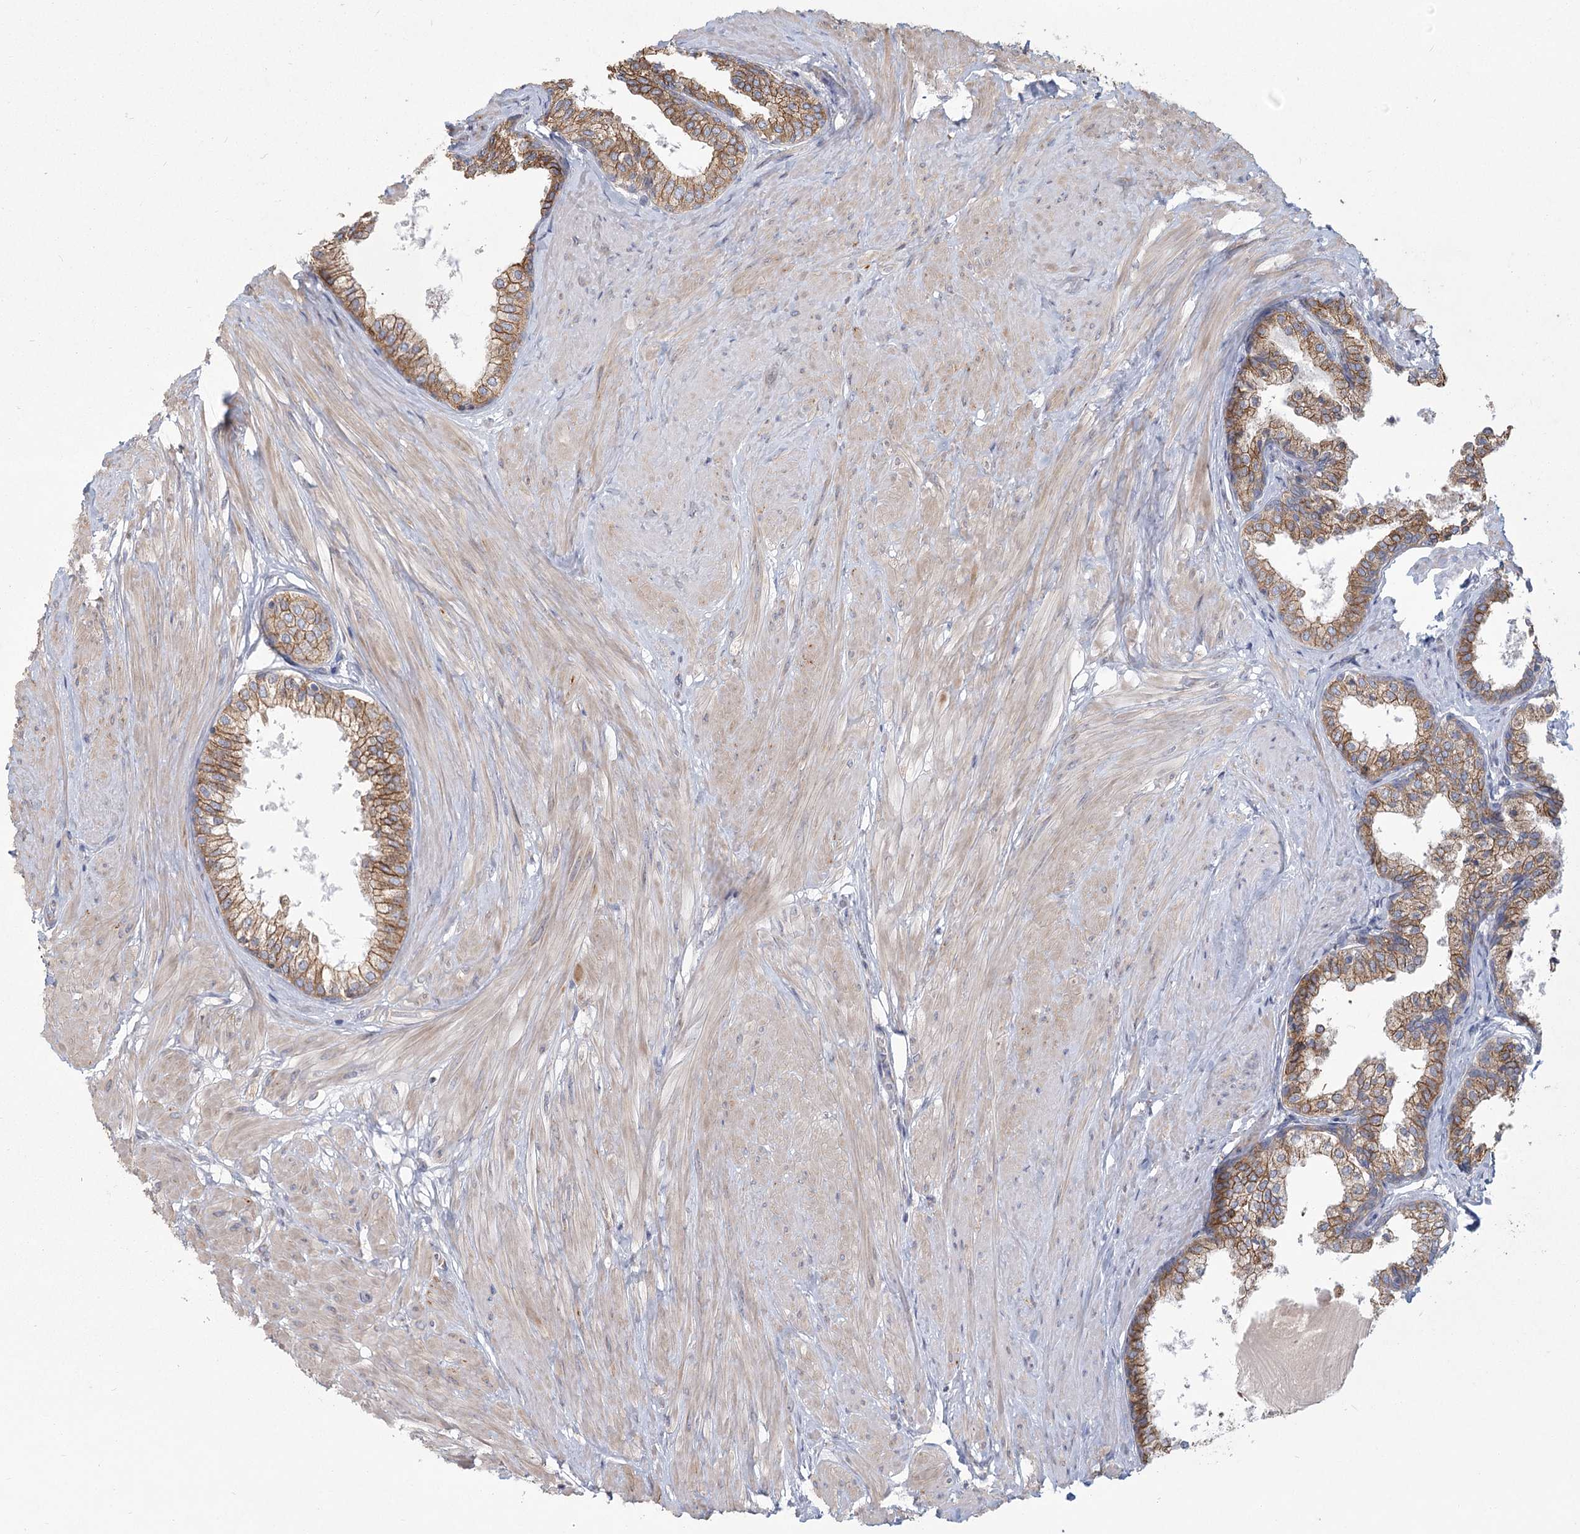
{"staining": {"intensity": "moderate", "quantity": ">75%", "location": "cytoplasmic/membranous"}, "tissue": "prostate", "cell_type": "Glandular cells", "image_type": "normal", "snomed": [{"axis": "morphology", "description": "Normal tissue, NOS"}, {"axis": "topography", "description": "Prostate"}], "caption": "A medium amount of moderate cytoplasmic/membranous expression is seen in about >75% of glandular cells in unremarkable prostate.", "gene": "CNTLN", "patient": {"sex": "male", "age": 48}}